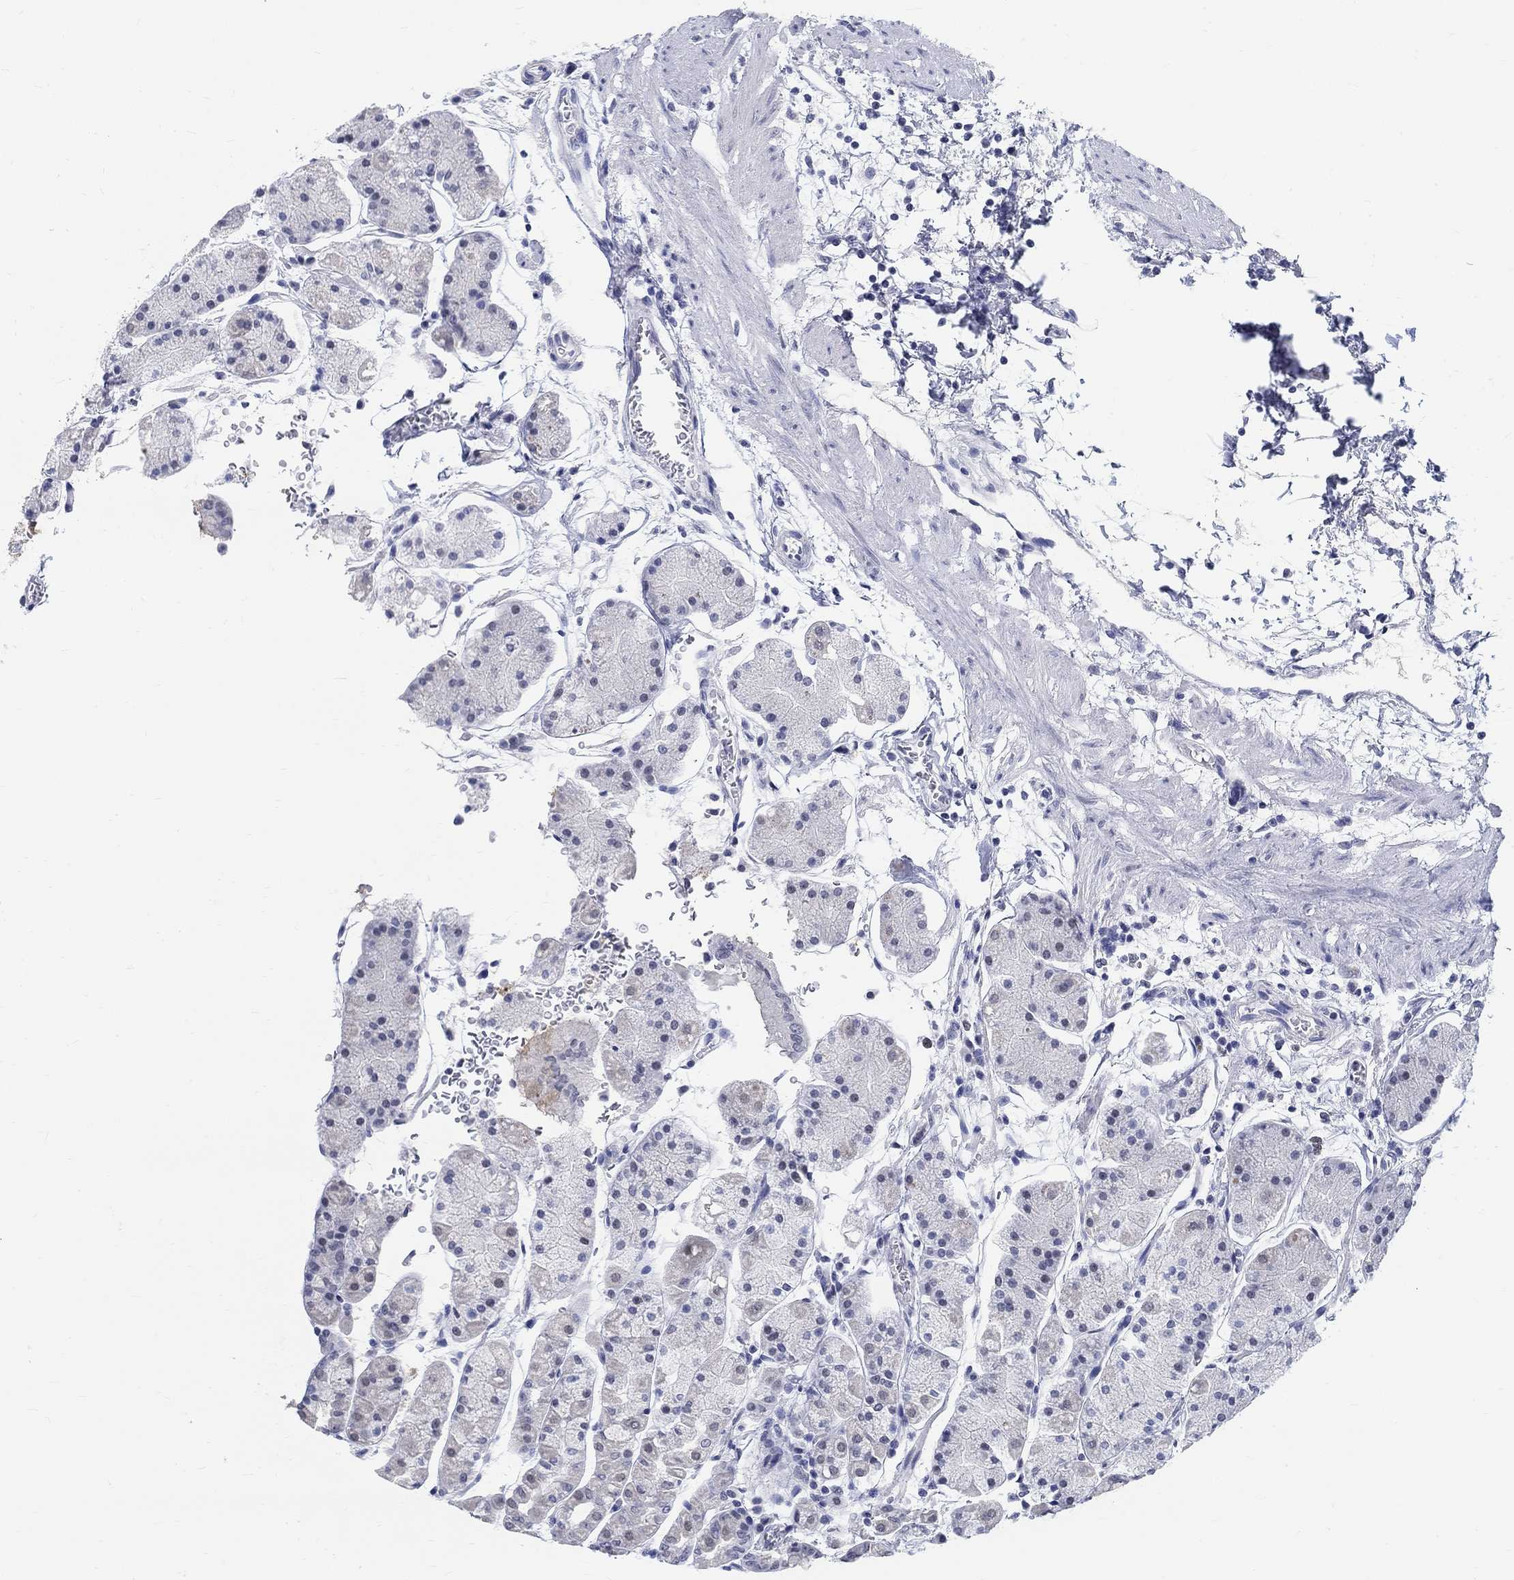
{"staining": {"intensity": "negative", "quantity": "none", "location": "none"}, "tissue": "stomach", "cell_type": "Glandular cells", "image_type": "normal", "snomed": [{"axis": "morphology", "description": "Normal tissue, NOS"}, {"axis": "topography", "description": "Stomach"}], "caption": "An immunohistochemistry (IHC) histopathology image of benign stomach is shown. There is no staining in glandular cells of stomach. (DAB immunohistochemistry with hematoxylin counter stain).", "gene": "ANKS1B", "patient": {"sex": "male", "age": 54}}